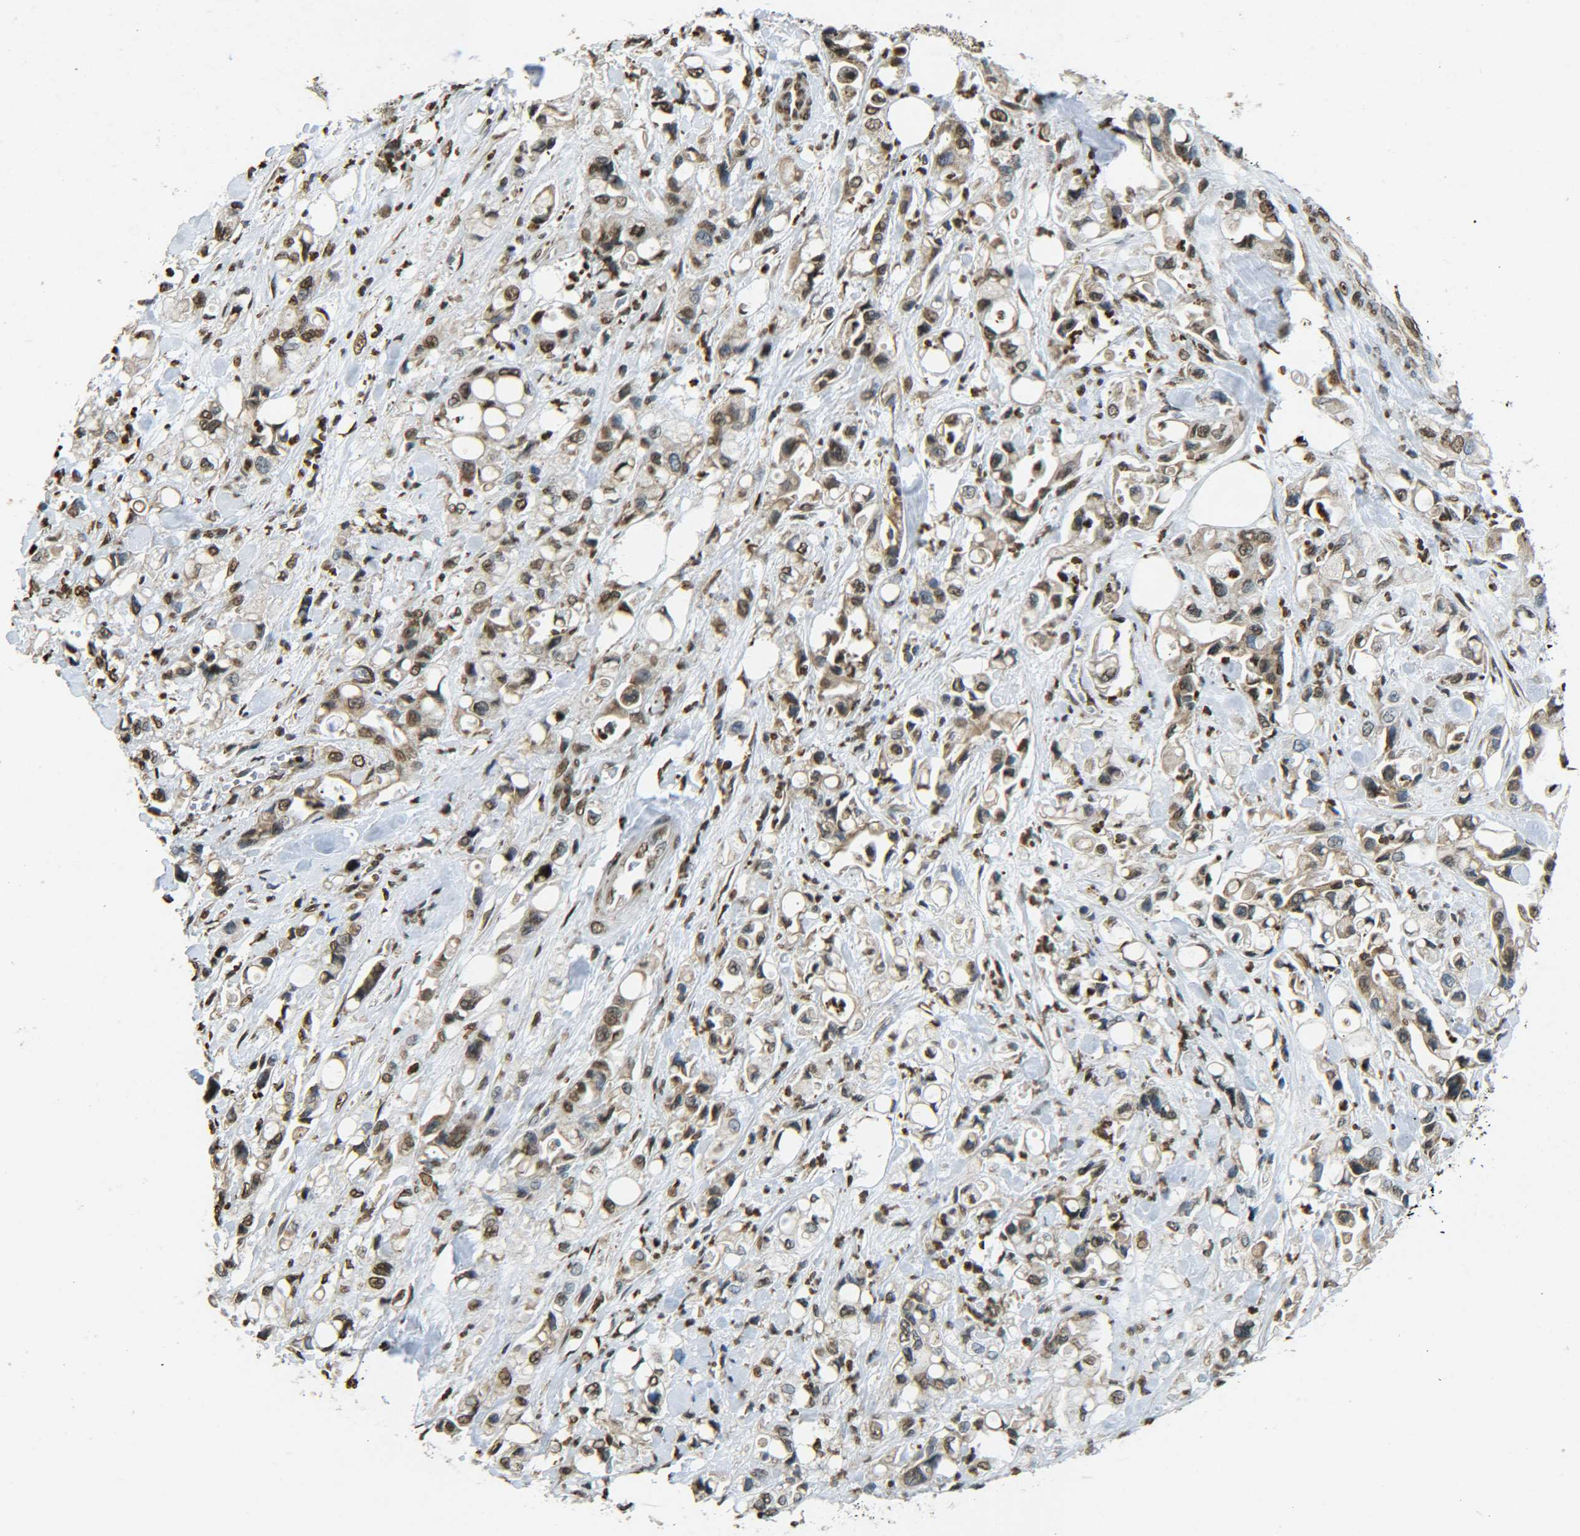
{"staining": {"intensity": "moderate", "quantity": ">75%", "location": "nuclear"}, "tissue": "pancreatic cancer", "cell_type": "Tumor cells", "image_type": "cancer", "snomed": [{"axis": "morphology", "description": "Adenocarcinoma, NOS"}, {"axis": "topography", "description": "Pancreas"}], "caption": "About >75% of tumor cells in pancreatic cancer exhibit moderate nuclear protein staining as visualized by brown immunohistochemical staining.", "gene": "NEUROG2", "patient": {"sex": "male", "age": 70}}